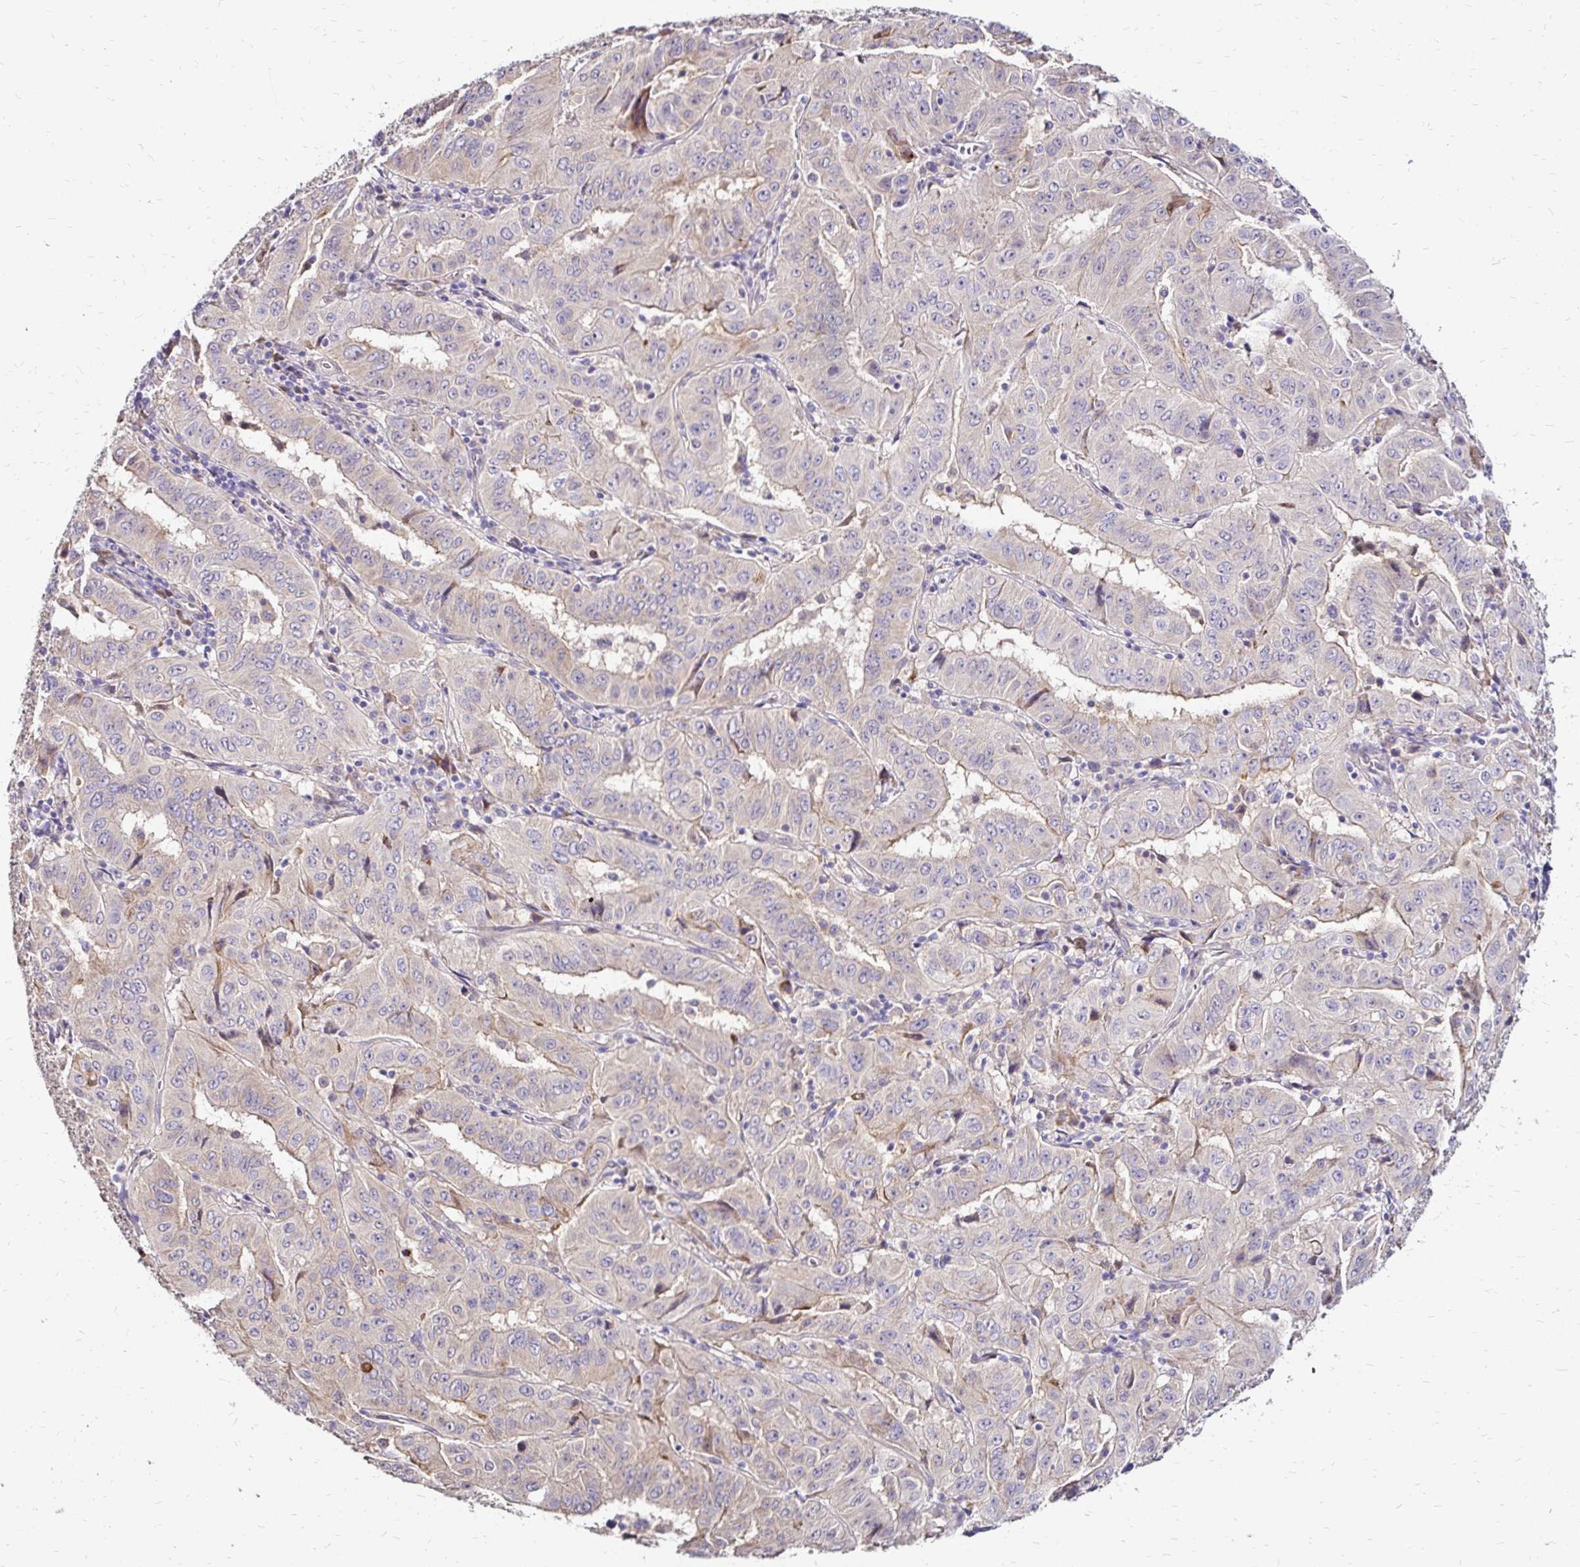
{"staining": {"intensity": "negative", "quantity": "none", "location": "none"}, "tissue": "pancreatic cancer", "cell_type": "Tumor cells", "image_type": "cancer", "snomed": [{"axis": "morphology", "description": "Adenocarcinoma, NOS"}, {"axis": "topography", "description": "Pancreas"}], "caption": "IHC of pancreatic cancer (adenocarcinoma) exhibits no staining in tumor cells.", "gene": "PRIMA1", "patient": {"sex": "male", "age": 63}}